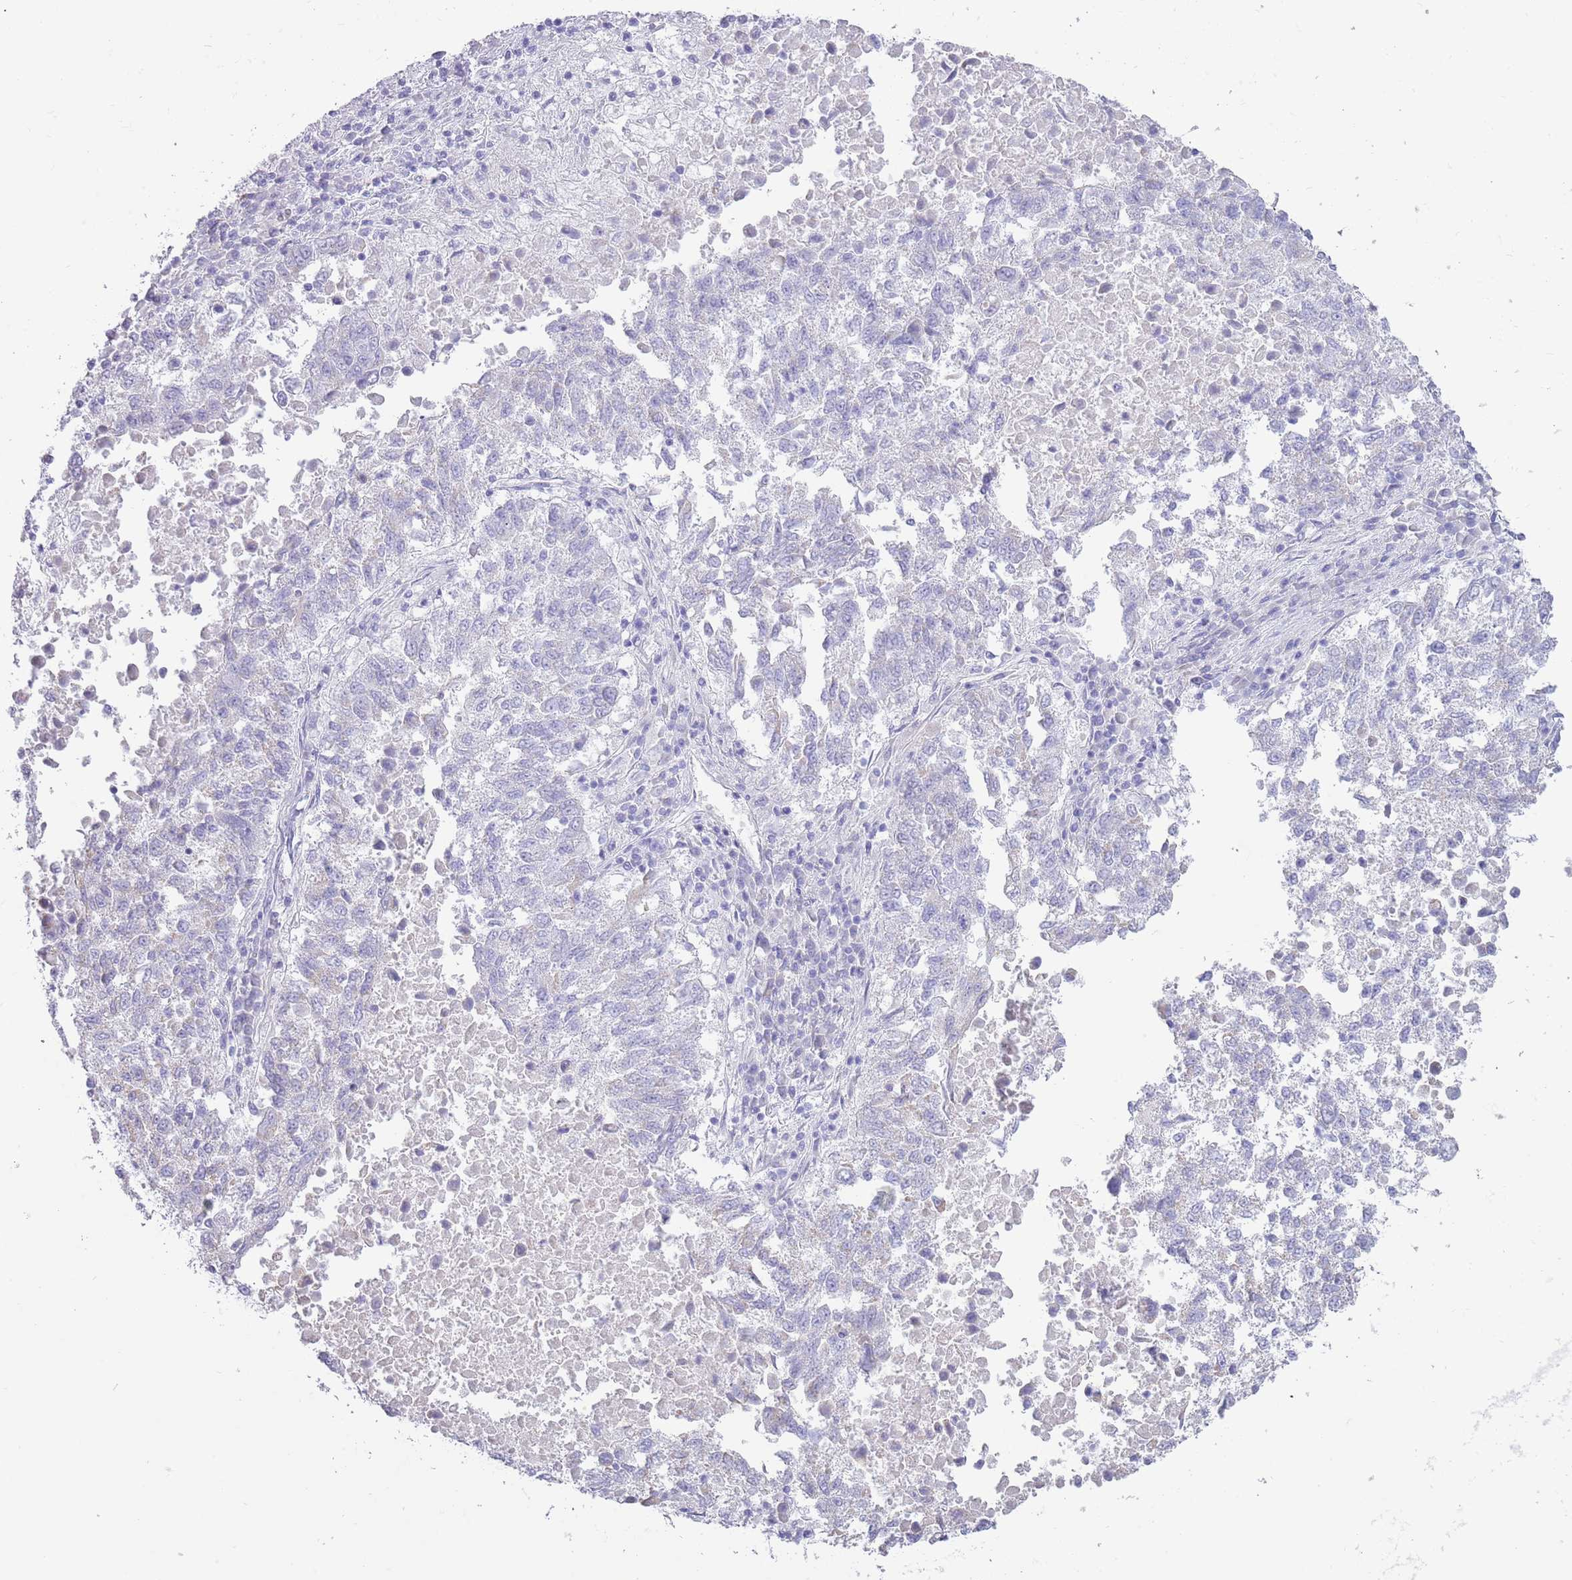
{"staining": {"intensity": "negative", "quantity": "none", "location": "none"}, "tissue": "lung cancer", "cell_type": "Tumor cells", "image_type": "cancer", "snomed": [{"axis": "morphology", "description": "Squamous cell carcinoma, NOS"}, {"axis": "topography", "description": "Lung"}], "caption": "An IHC image of squamous cell carcinoma (lung) is shown. There is no staining in tumor cells of squamous cell carcinoma (lung).", "gene": "ACR", "patient": {"sex": "male", "age": 73}}